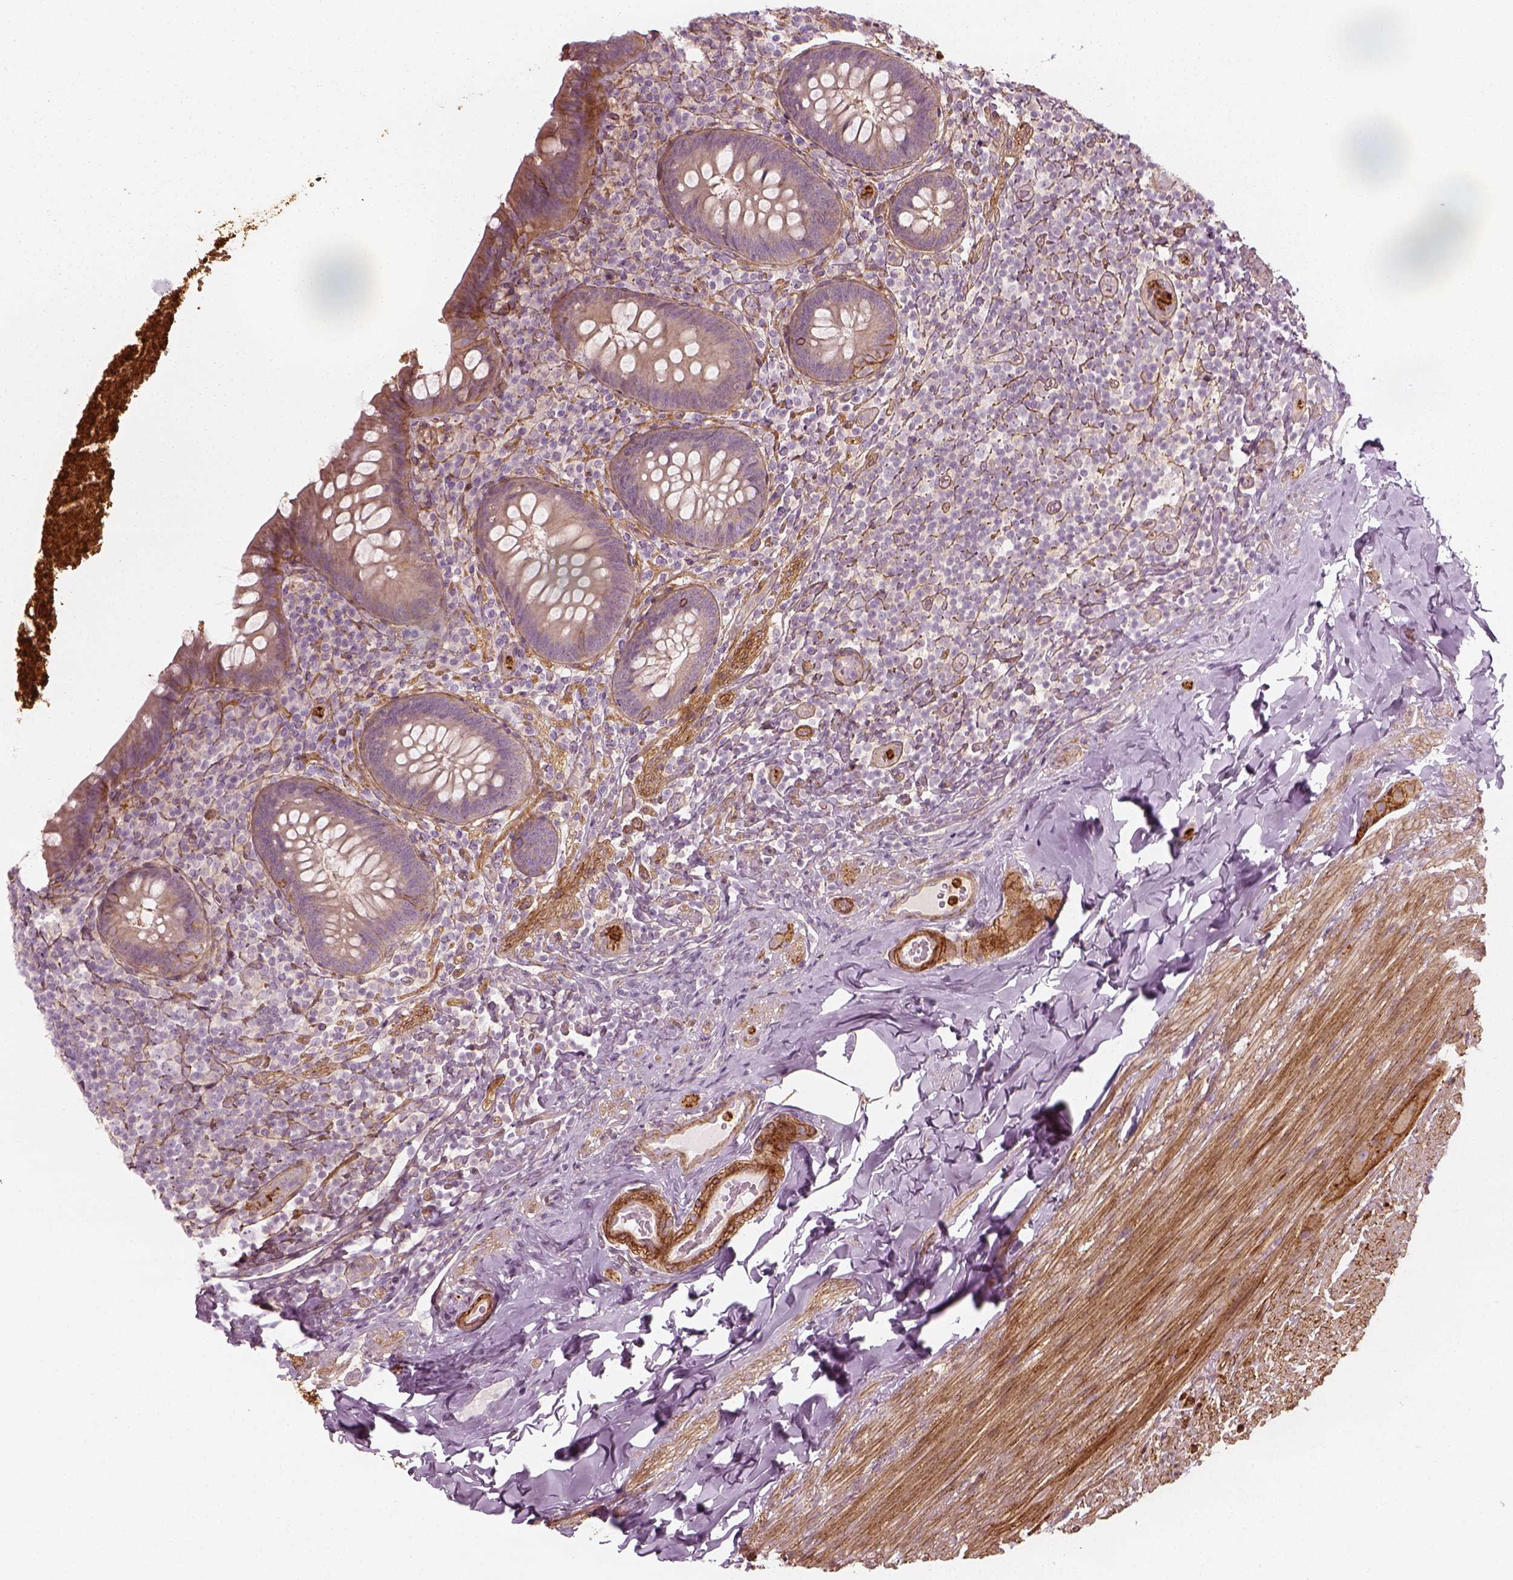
{"staining": {"intensity": "moderate", "quantity": "<25%", "location": "cytoplasmic/membranous"}, "tissue": "appendix", "cell_type": "Glandular cells", "image_type": "normal", "snomed": [{"axis": "morphology", "description": "Normal tissue, NOS"}, {"axis": "topography", "description": "Appendix"}], "caption": "A low amount of moderate cytoplasmic/membranous expression is seen in approximately <25% of glandular cells in unremarkable appendix.", "gene": "NPTN", "patient": {"sex": "male", "age": 47}}